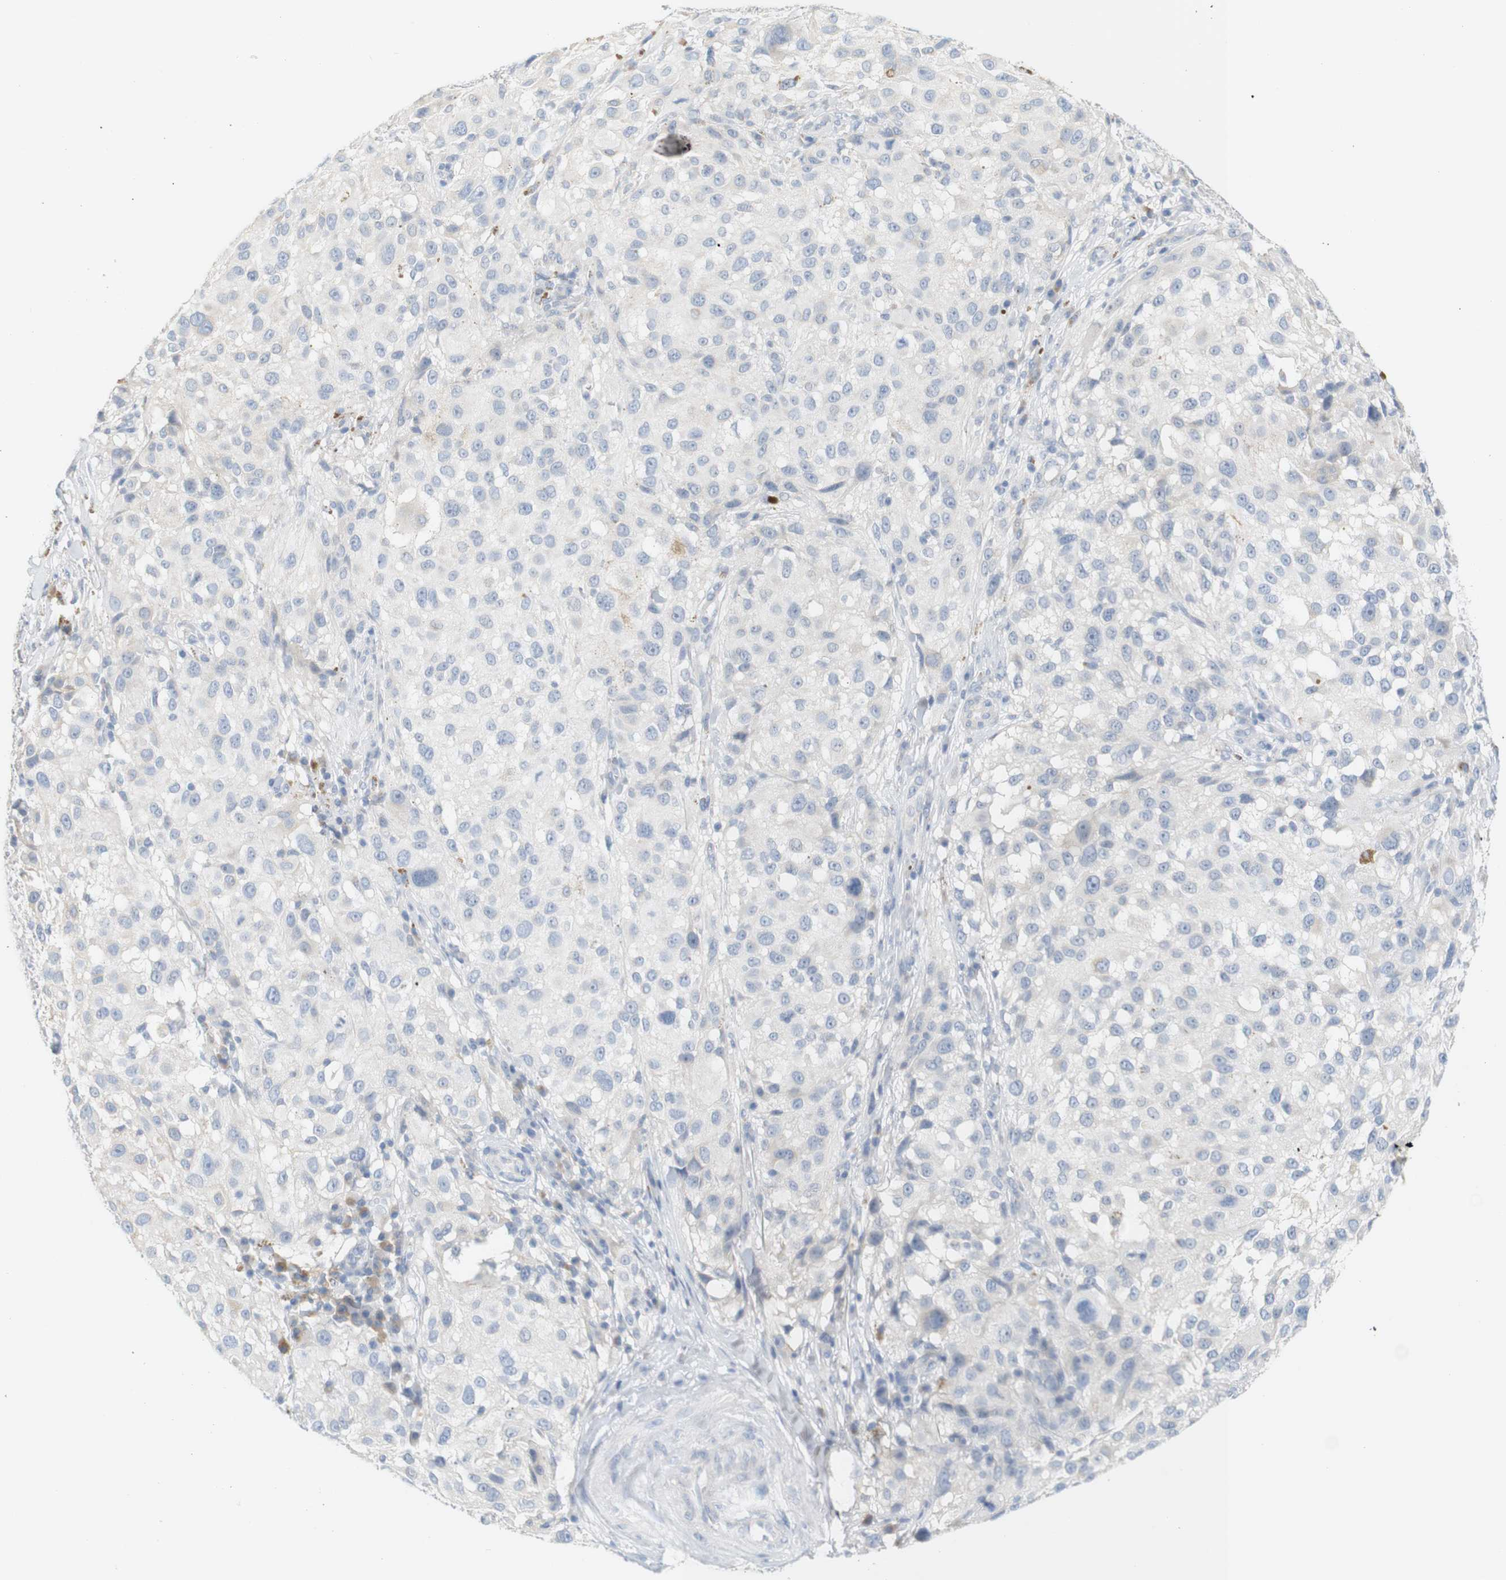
{"staining": {"intensity": "negative", "quantity": "none", "location": "none"}, "tissue": "melanoma", "cell_type": "Tumor cells", "image_type": "cancer", "snomed": [{"axis": "morphology", "description": "Necrosis, NOS"}, {"axis": "morphology", "description": "Malignant melanoma, NOS"}, {"axis": "topography", "description": "Skin"}], "caption": "Tumor cells are negative for protein expression in human malignant melanoma.", "gene": "RGS9", "patient": {"sex": "female", "age": 87}}